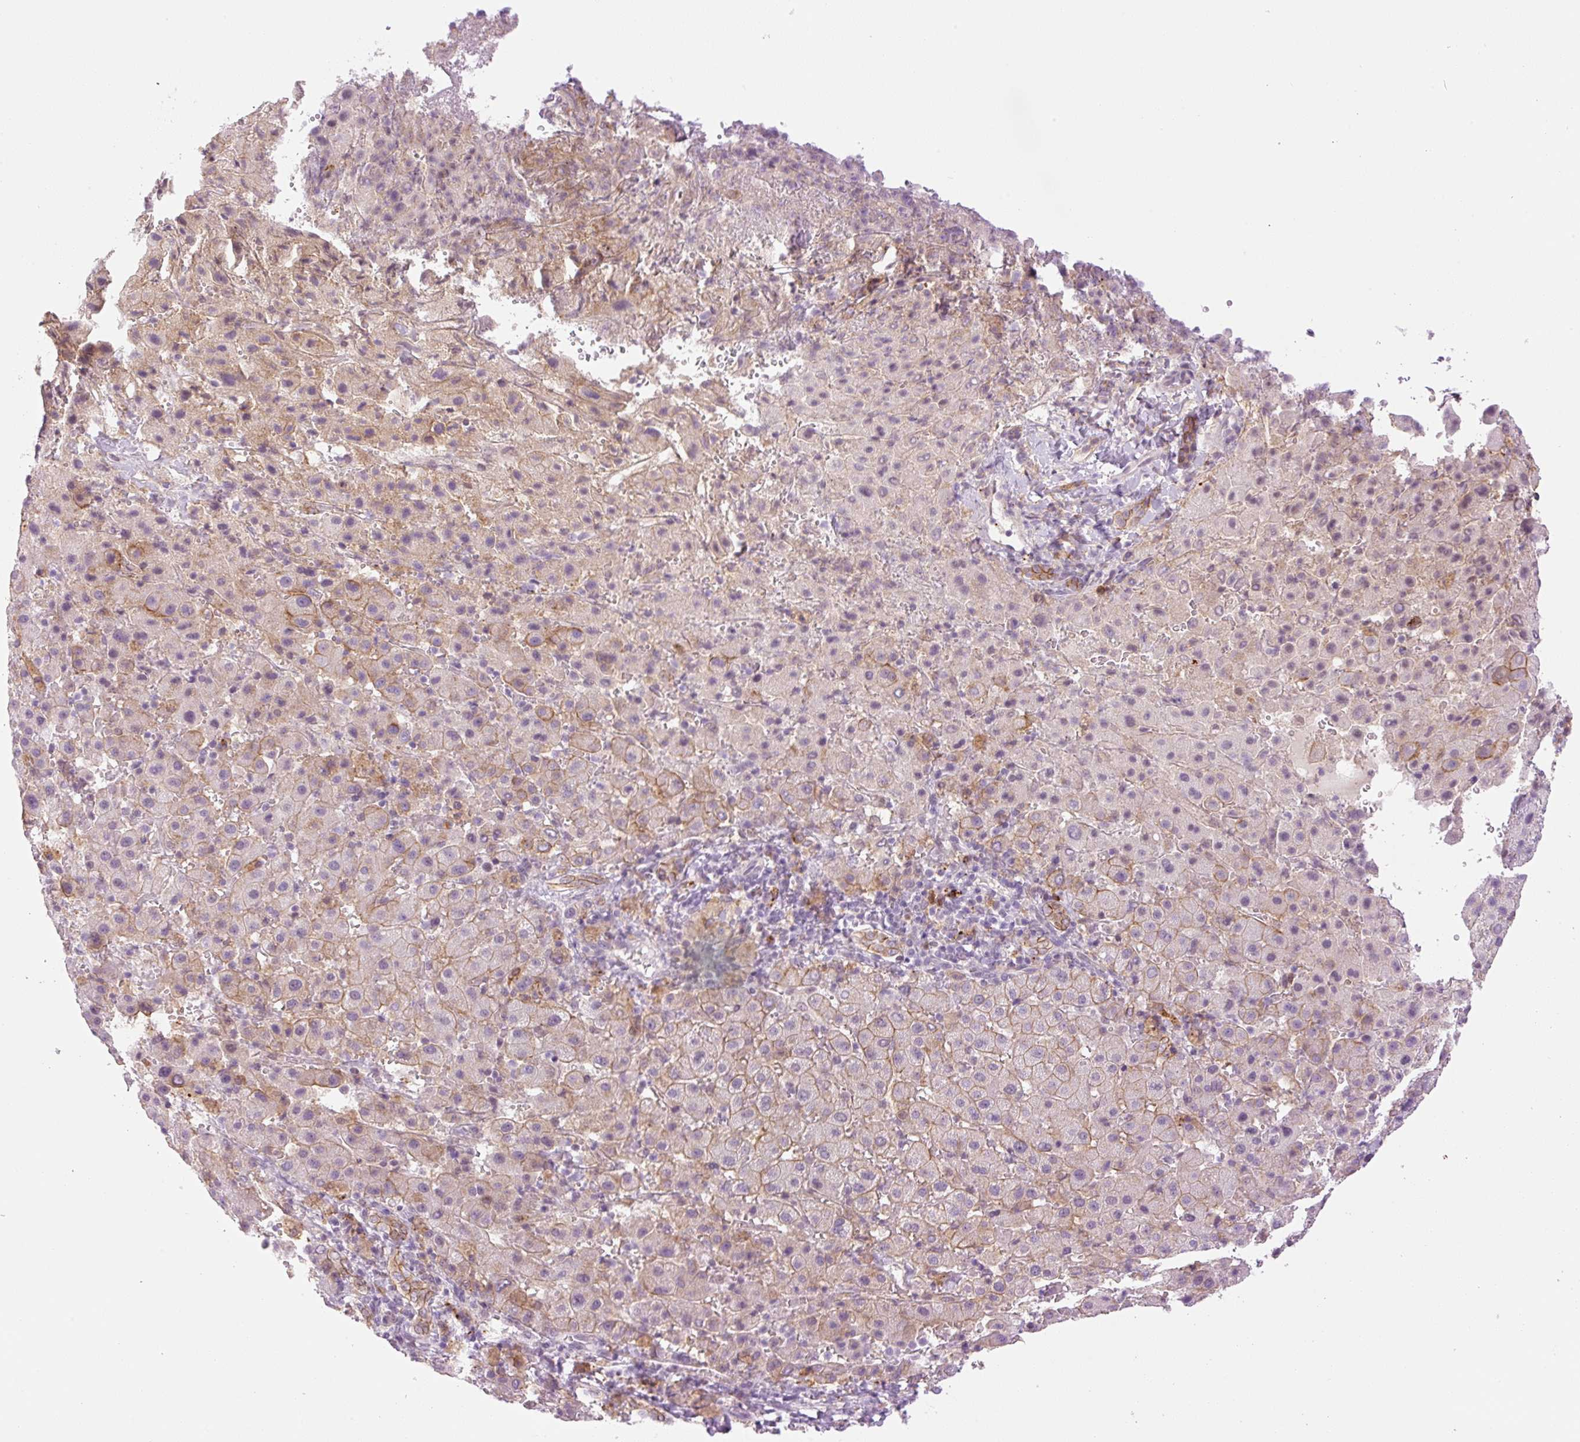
{"staining": {"intensity": "moderate", "quantity": "25%-75%", "location": "cytoplasmic/membranous"}, "tissue": "liver cancer", "cell_type": "Tumor cells", "image_type": "cancer", "snomed": [{"axis": "morphology", "description": "Carcinoma, Hepatocellular, NOS"}, {"axis": "topography", "description": "Liver"}], "caption": "Immunohistochemical staining of hepatocellular carcinoma (liver) demonstrates moderate cytoplasmic/membranous protein positivity in approximately 25%-75% of tumor cells. The staining is performed using DAB (3,3'-diaminobenzidine) brown chromogen to label protein expression. The nuclei are counter-stained blue using hematoxylin.", "gene": "PALM3", "patient": {"sex": "female", "age": 58}}